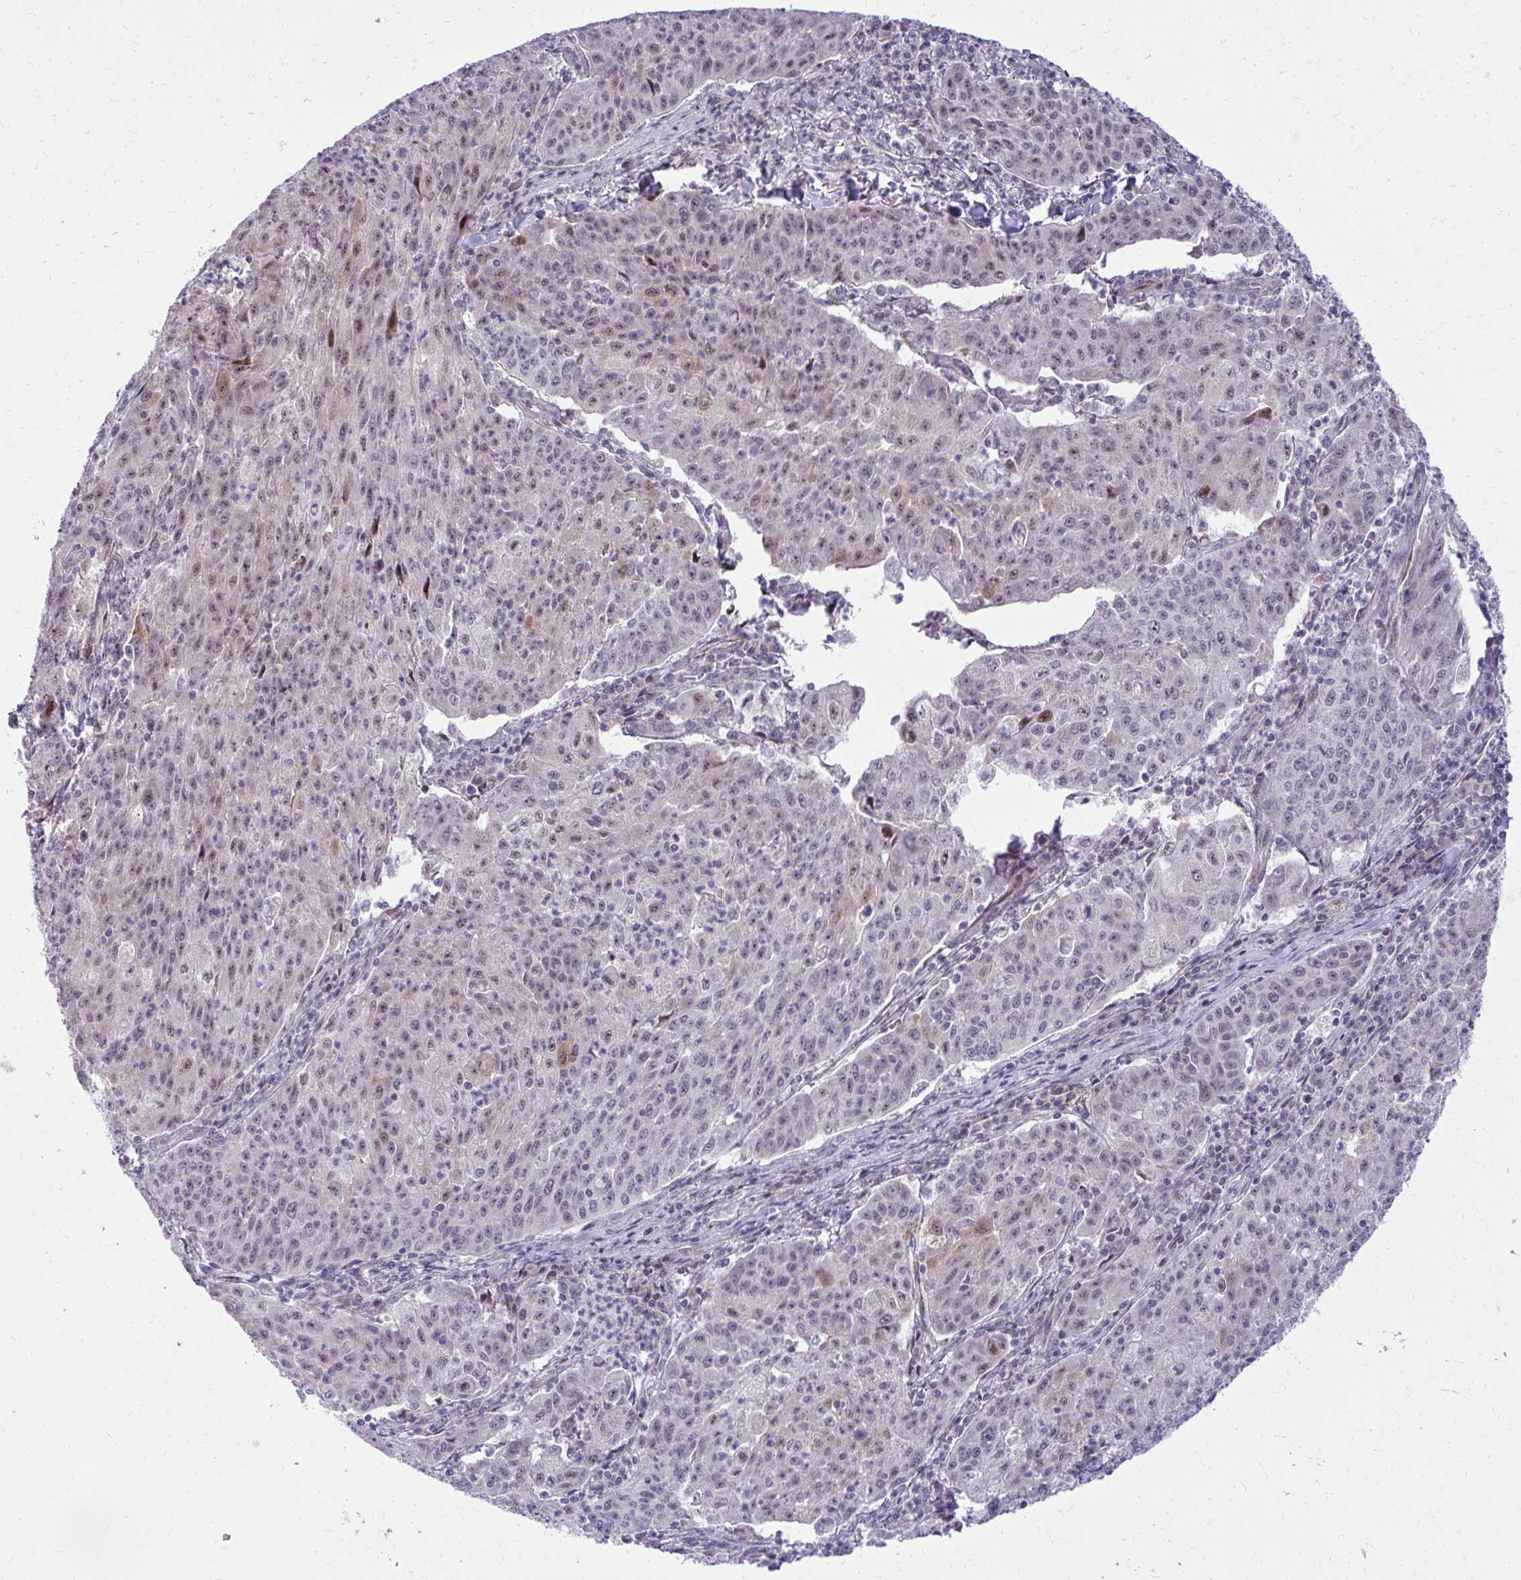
{"staining": {"intensity": "weak", "quantity": "<25%", "location": "nuclear"}, "tissue": "lung cancer", "cell_type": "Tumor cells", "image_type": "cancer", "snomed": [{"axis": "morphology", "description": "Squamous cell carcinoma, NOS"}, {"axis": "morphology", "description": "Squamous cell carcinoma, metastatic, NOS"}, {"axis": "topography", "description": "Bronchus"}, {"axis": "topography", "description": "Lung"}], "caption": "Tumor cells are negative for brown protein staining in lung metastatic squamous cell carcinoma. Nuclei are stained in blue.", "gene": "GPRIN3", "patient": {"sex": "male", "age": 62}}